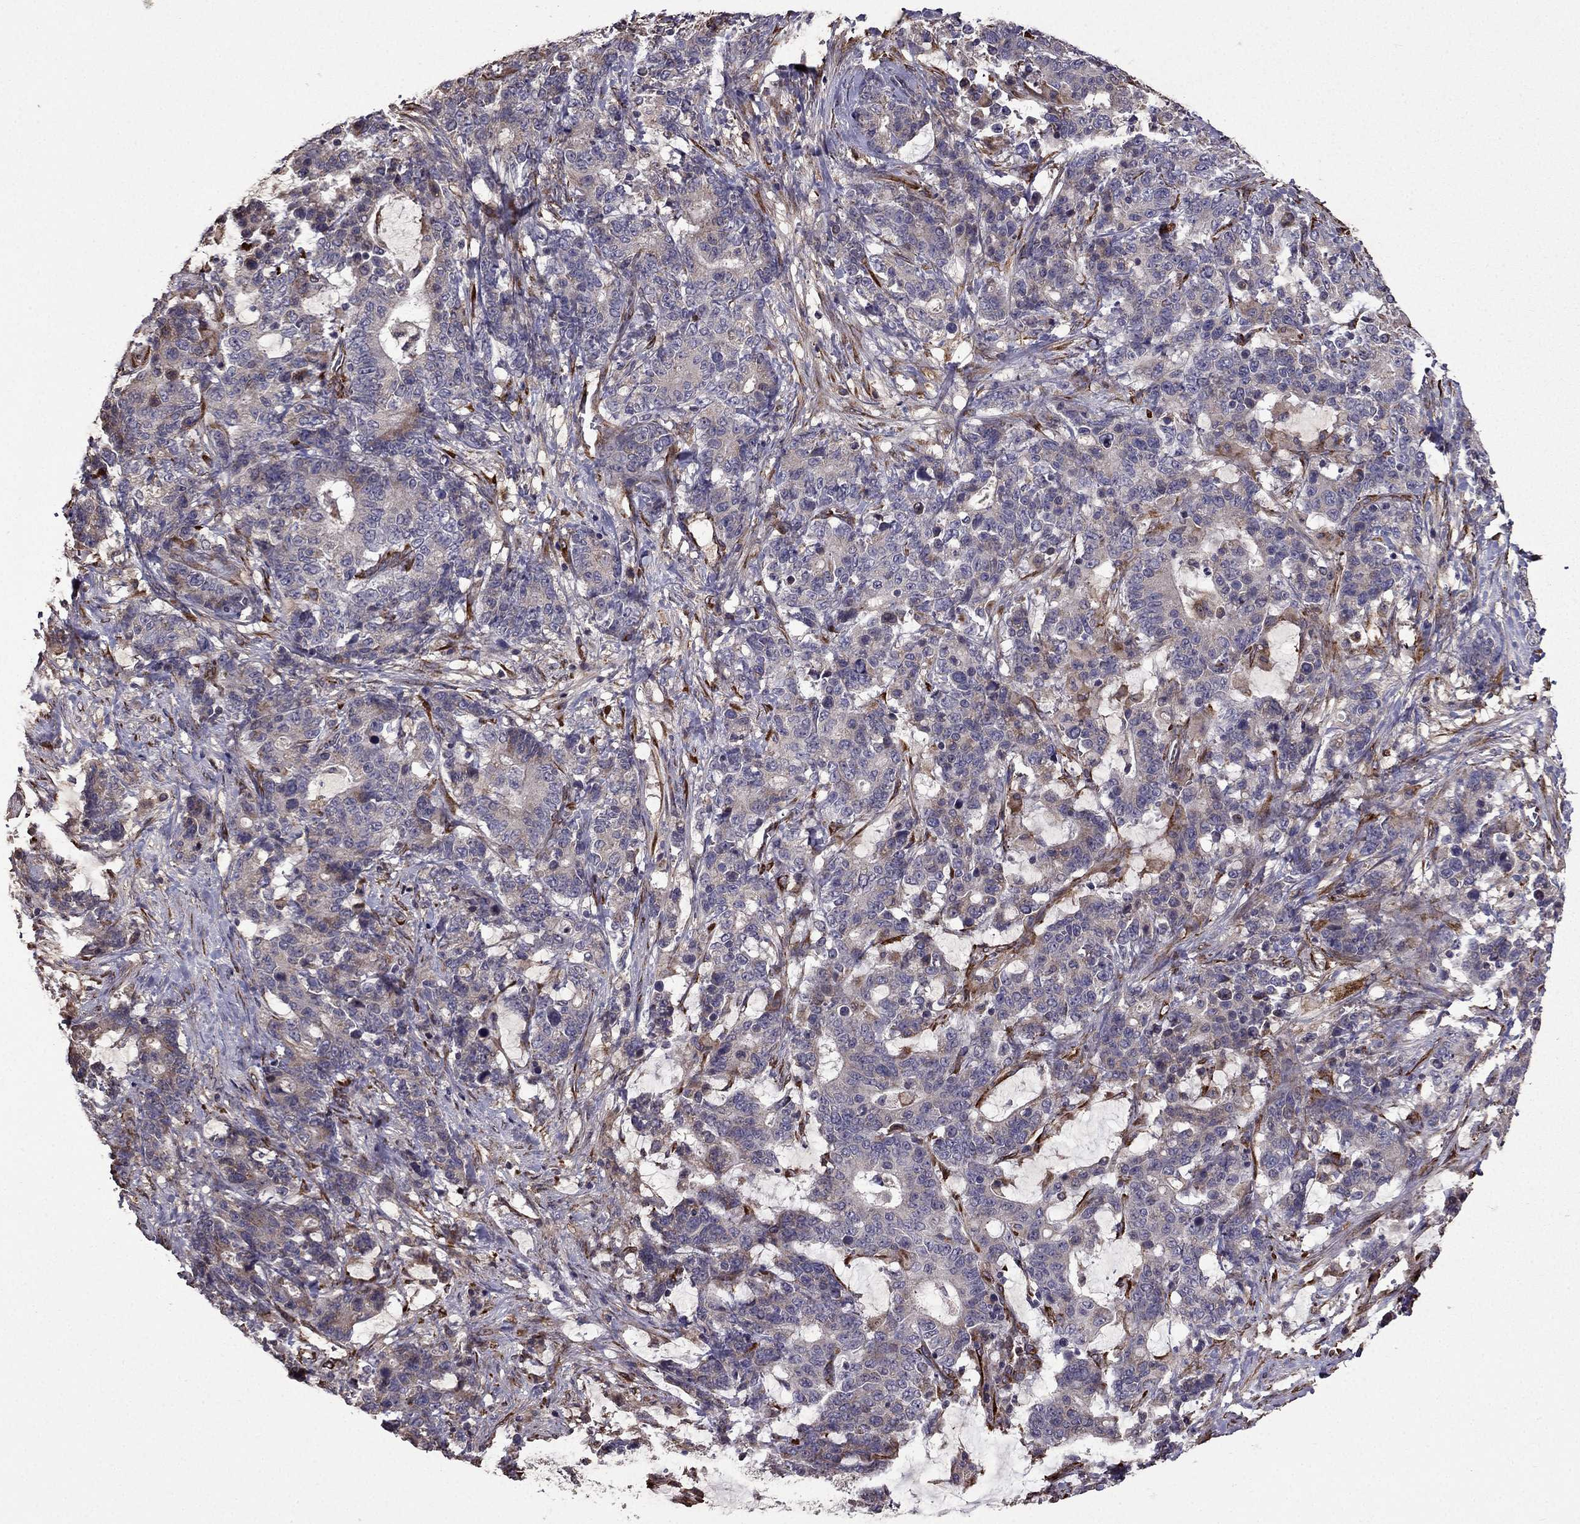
{"staining": {"intensity": "weak", "quantity": "<25%", "location": "cytoplasmic/membranous"}, "tissue": "stomach cancer", "cell_type": "Tumor cells", "image_type": "cancer", "snomed": [{"axis": "morphology", "description": "Normal tissue, NOS"}, {"axis": "morphology", "description": "Adenocarcinoma, NOS"}, {"axis": "topography", "description": "Stomach"}], "caption": "IHC micrograph of neoplastic tissue: stomach cancer (adenocarcinoma) stained with DAB demonstrates no significant protein staining in tumor cells.", "gene": "IKBIP", "patient": {"sex": "female", "age": 64}}